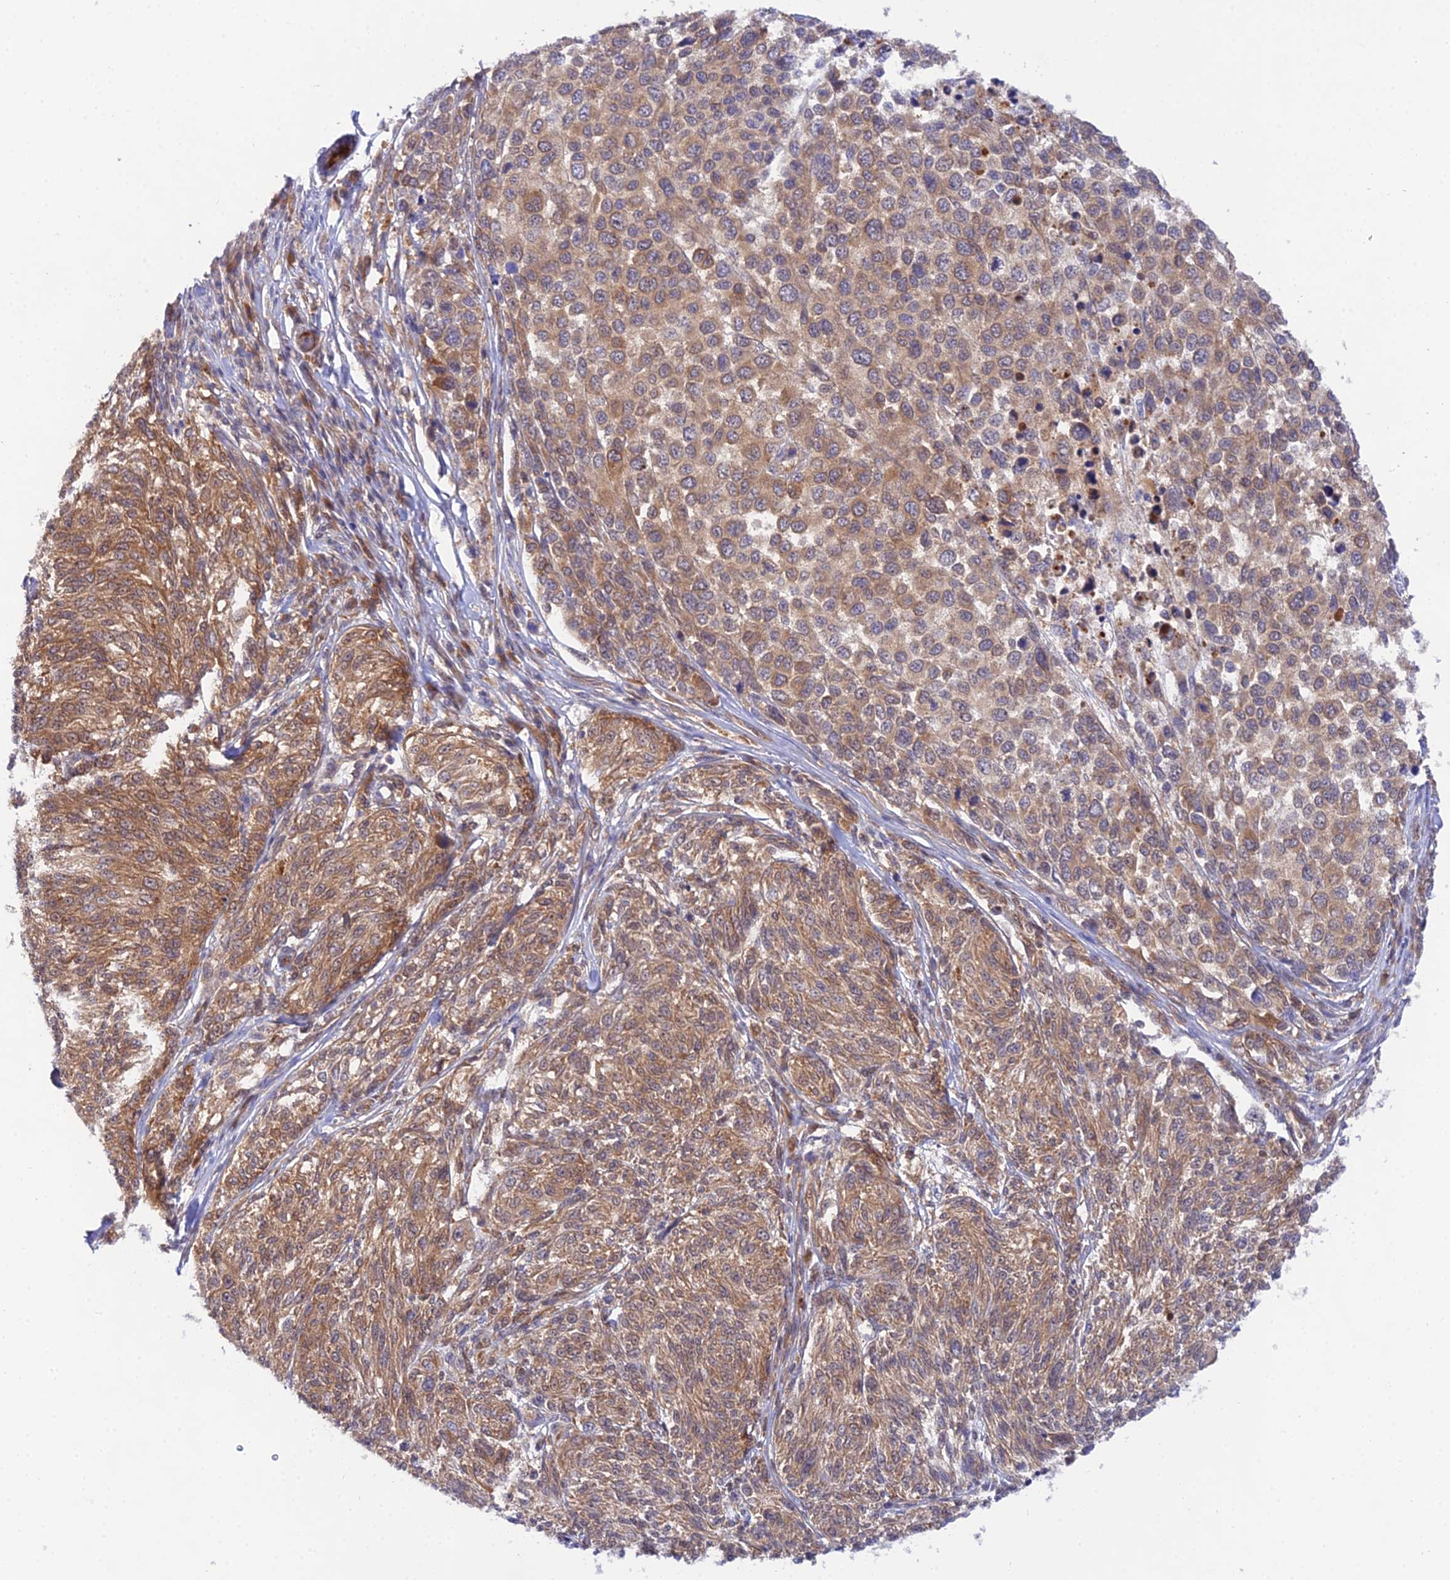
{"staining": {"intensity": "moderate", "quantity": ">75%", "location": "cytoplasmic/membranous"}, "tissue": "melanoma", "cell_type": "Tumor cells", "image_type": "cancer", "snomed": [{"axis": "morphology", "description": "Malignant melanoma, NOS"}, {"axis": "topography", "description": "Skin of trunk"}], "caption": "Malignant melanoma stained with a protein marker shows moderate staining in tumor cells.", "gene": "PPP2R2C", "patient": {"sex": "male", "age": 71}}